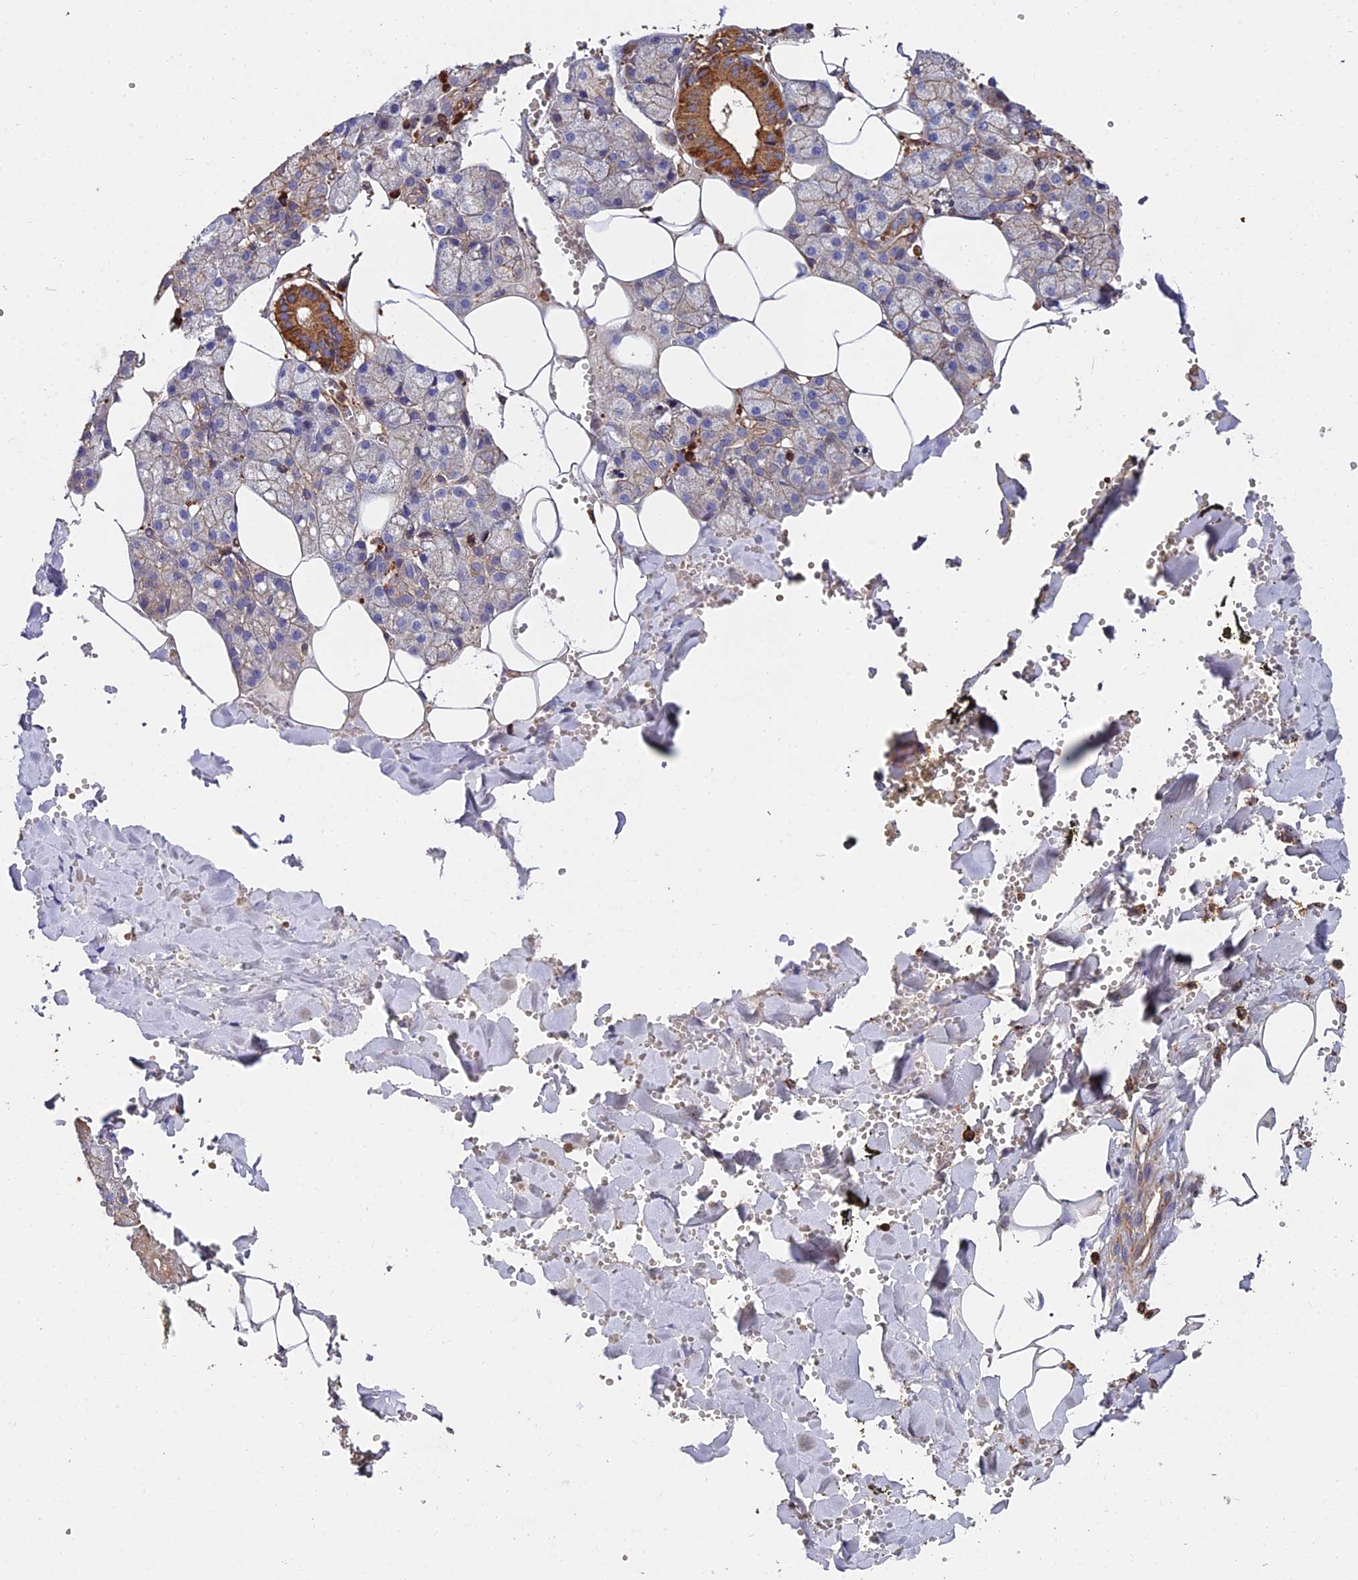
{"staining": {"intensity": "moderate", "quantity": "25%-75%", "location": "cytoplasmic/membranous"}, "tissue": "salivary gland", "cell_type": "Glandular cells", "image_type": "normal", "snomed": [{"axis": "morphology", "description": "Normal tissue, NOS"}, {"axis": "topography", "description": "Salivary gland"}], "caption": "This micrograph demonstrates unremarkable salivary gland stained with immunohistochemistry to label a protein in brown. The cytoplasmic/membranous of glandular cells show moderate positivity for the protein. Nuclei are counter-stained blue.", "gene": "EXT1", "patient": {"sex": "male", "age": 62}}